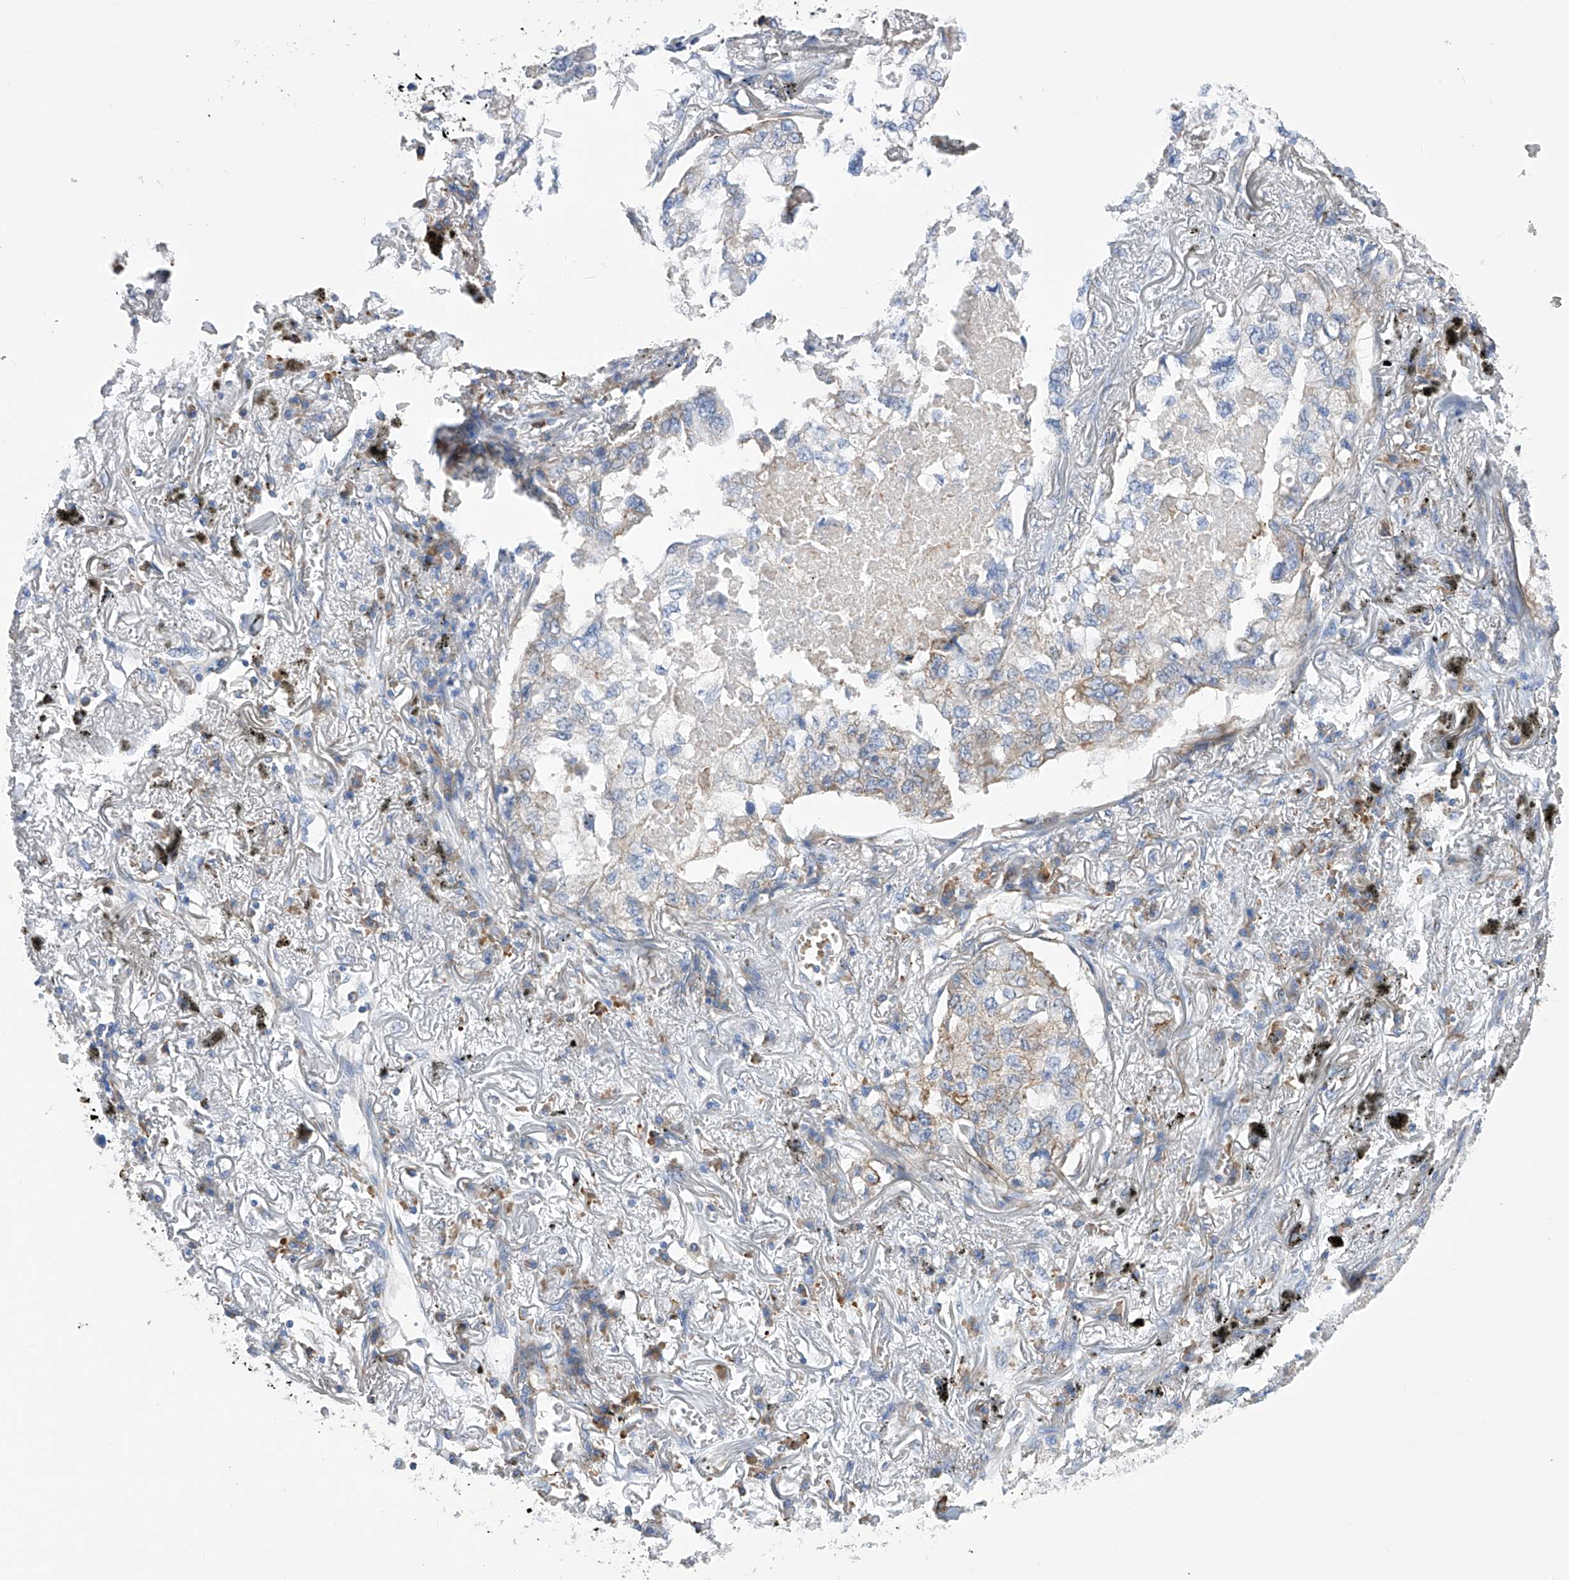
{"staining": {"intensity": "weak", "quantity": "<25%", "location": "cytoplasmic/membranous"}, "tissue": "lung cancer", "cell_type": "Tumor cells", "image_type": "cancer", "snomed": [{"axis": "morphology", "description": "Adenocarcinoma, NOS"}, {"axis": "topography", "description": "Lung"}], "caption": "Lung cancer was stained to show a protein in brown. There is no significant staining in tumor cells.", "gene": "NFATC4", "patient": {"sex": "male", "age": 65}}